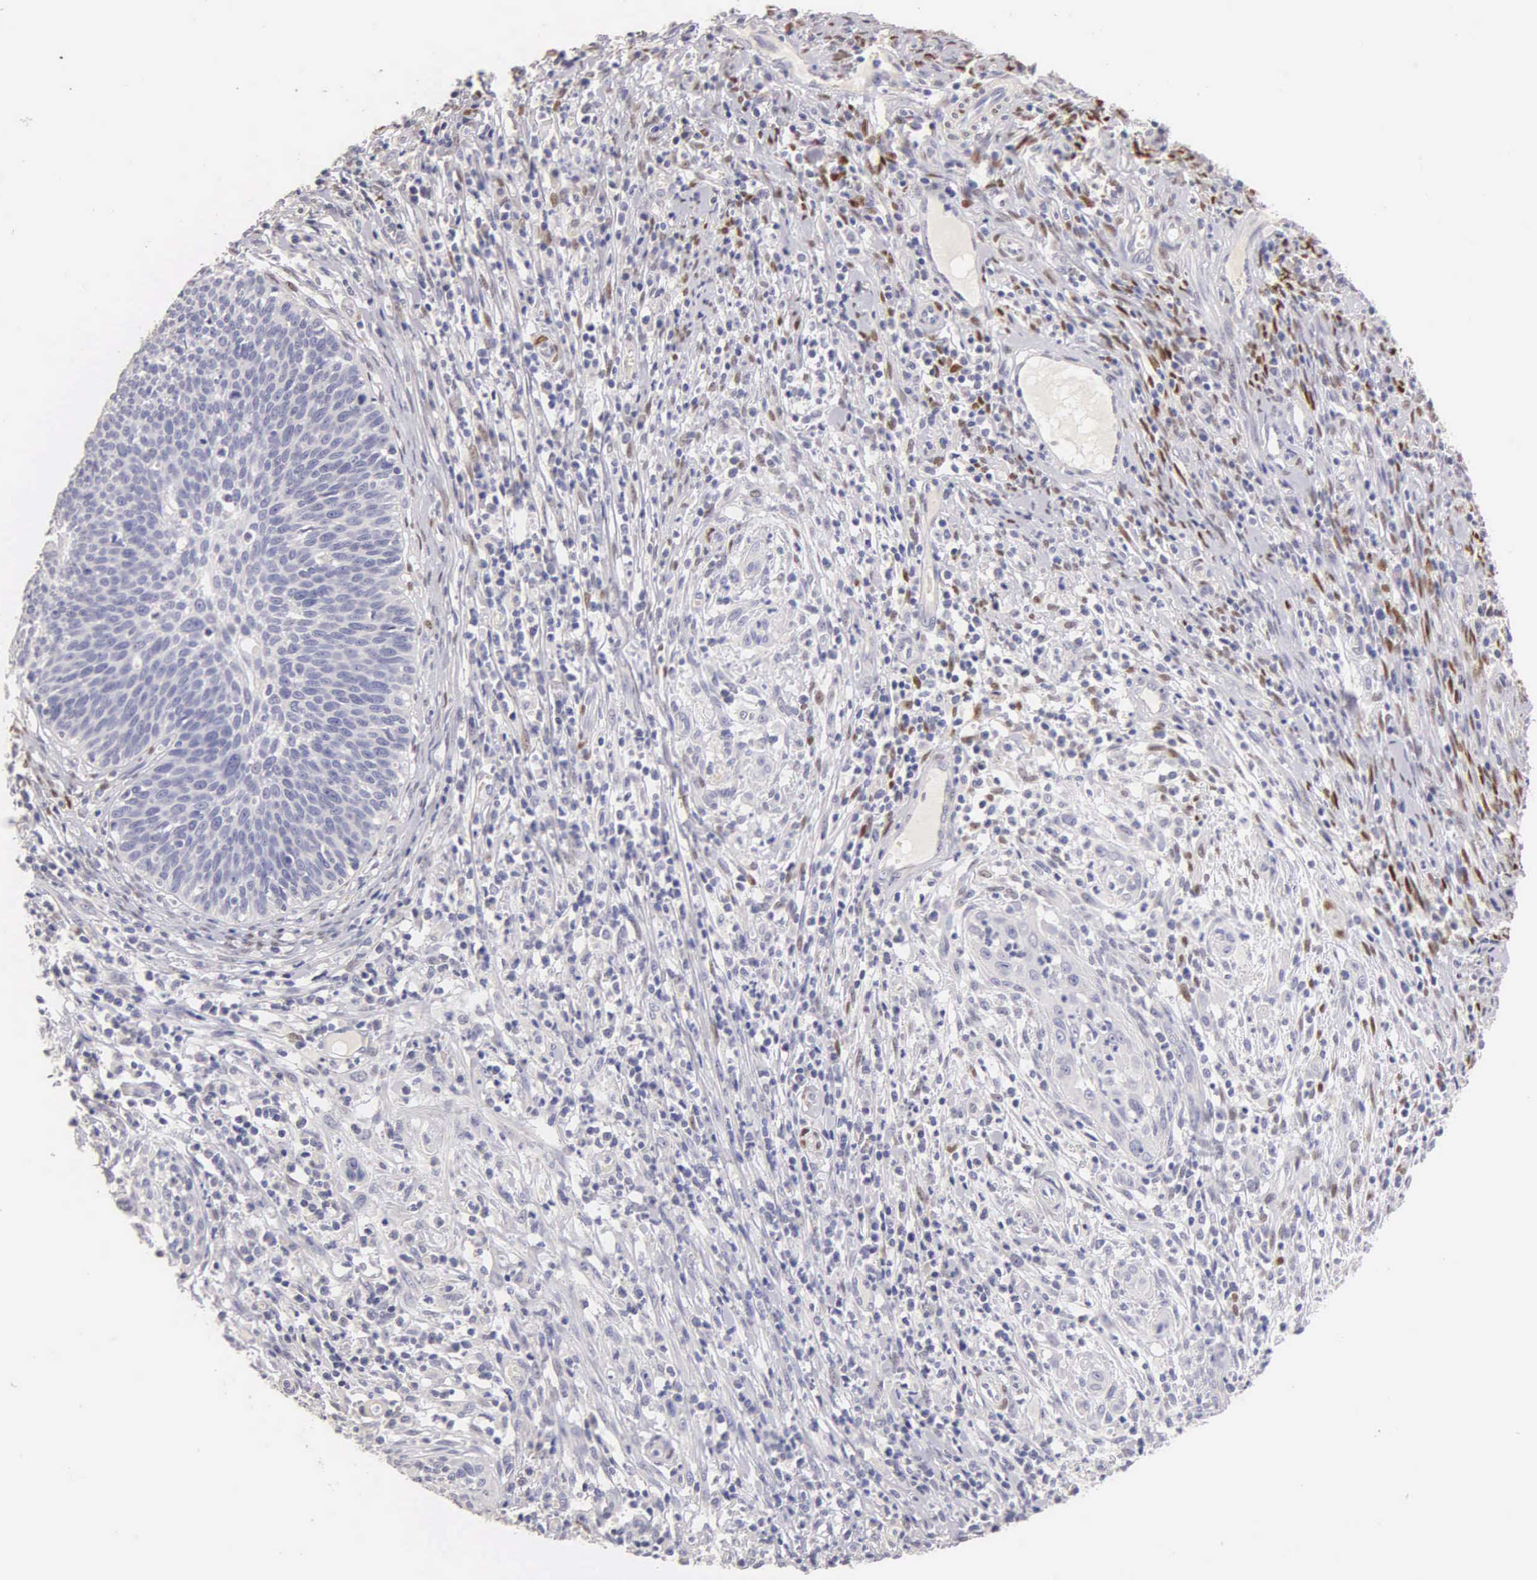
{"staining": {"intensity": "negative", "quantity": "none", "location": "none"}, "tissue": "cervical cancer", "cell_type": "Tumor cells", "image_type": "cancer", "snomed": [{"axis": "morphology", "description": "Squamous cell carcinoma, NOS"}, {"axis": "topography", "description": "Cervix"}], "caption": "Cervical cancer (squamous cell carcinoma) stained for a protein using IHC displays no expression tumor cells.", "gene": "ESR1", "patient": {"sex": "female", "age": 41}}